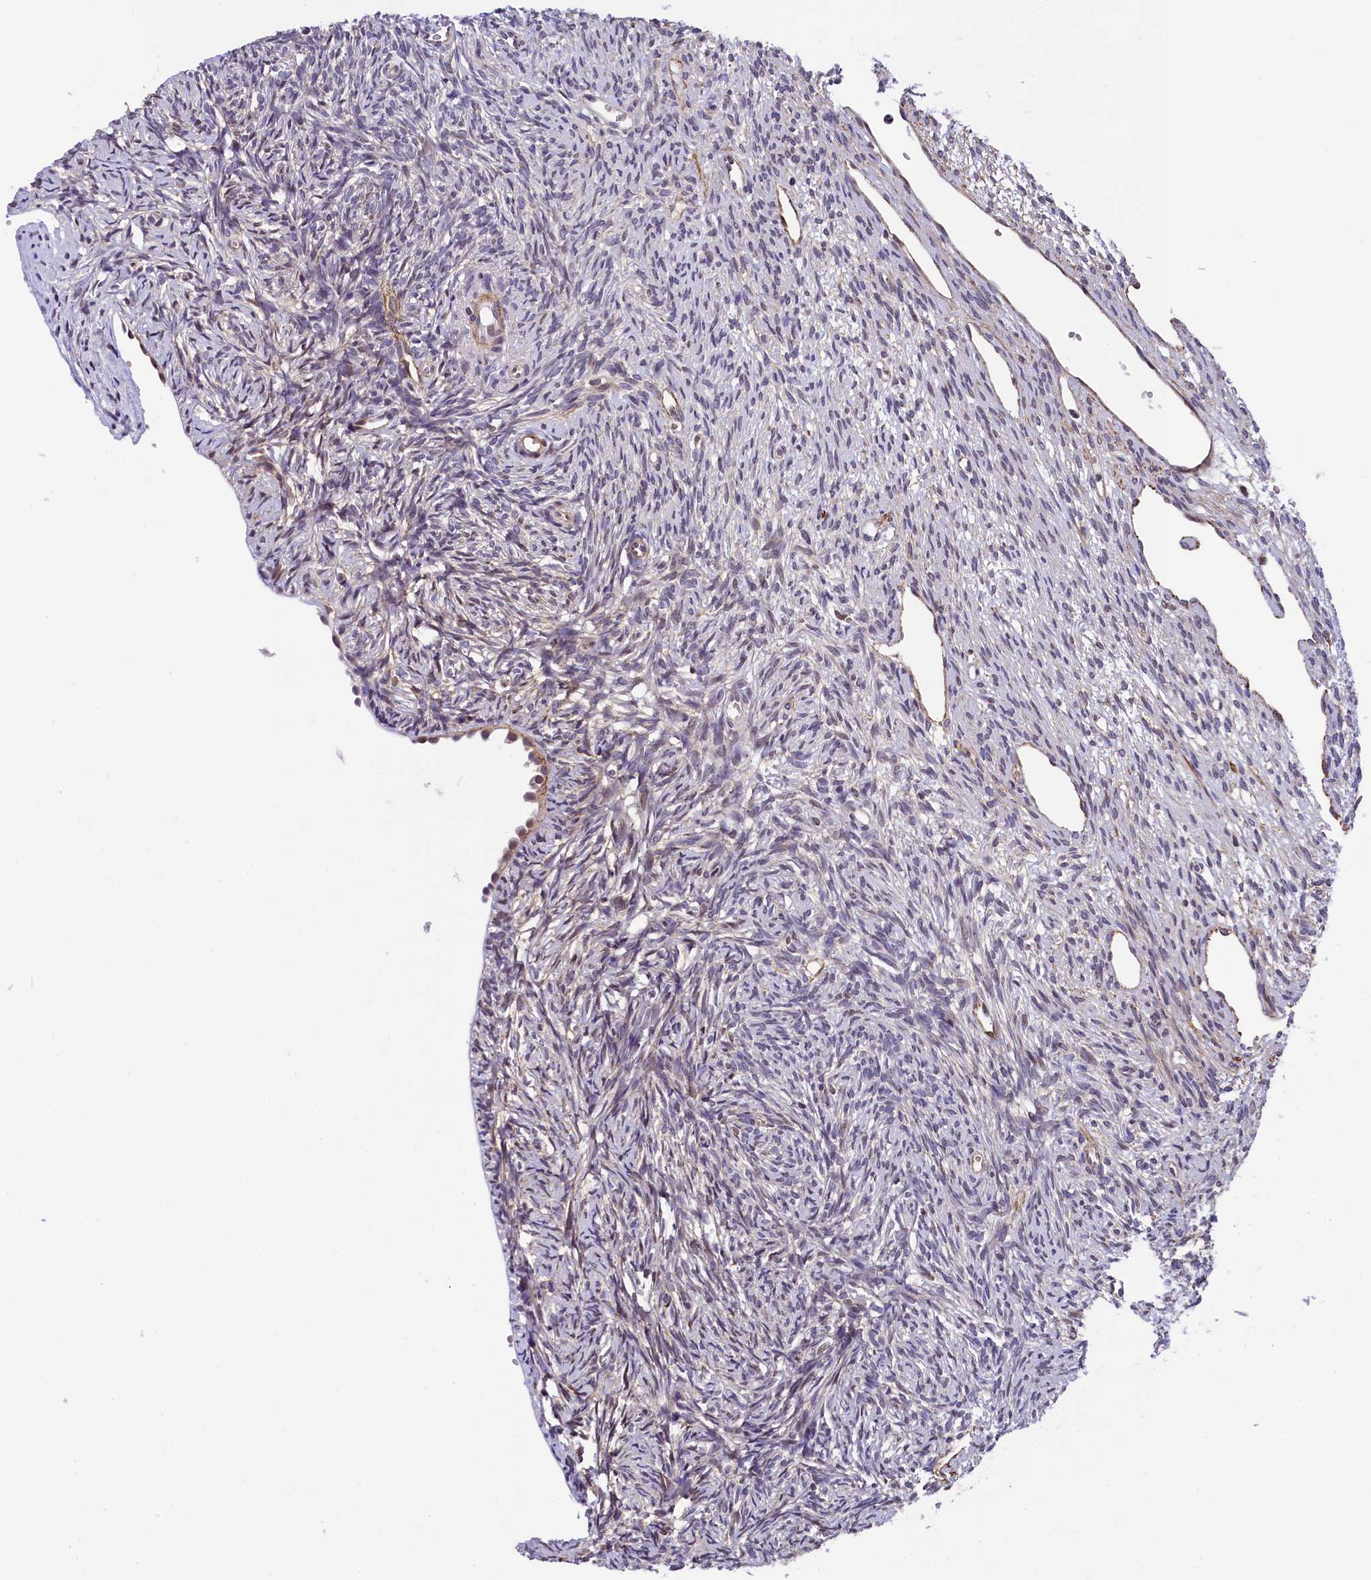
{"staining": {"intensity": "negative", "quantity": "none", "location": "none"}, "tissue": "ovary", "cell_type": "Ovarian stroma cells", "image_type": "normal", "snomed": [{"axis": "morphology", "description": "Normal tissue, NOS"}, {"axis": "topography", "description": "Ovary"}], "caption": "Ovarian stroma cells are negative for brown protein staining in benign ovary. The staining was performed using DAB (3,3'-diaminobenzidine) to visualize the protein expression in brown, while the nuclei were stained in blue with hematoxylin (Magnification: 20x).", "gene": "ZNF2", "patient": {"sex": "female", "age": 51}}